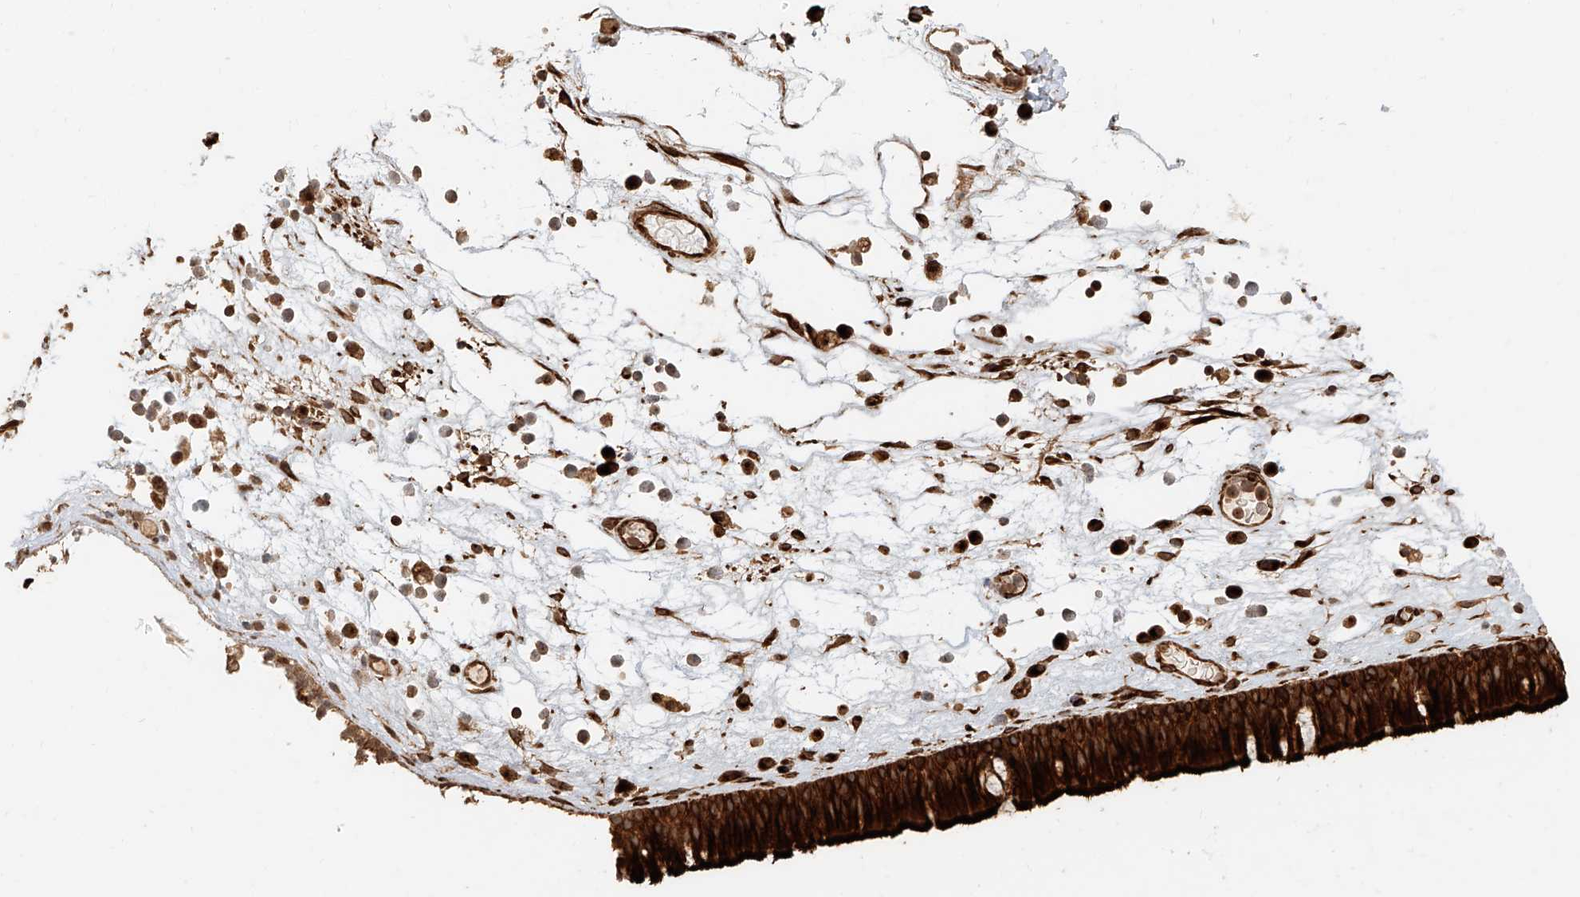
{"staining": {"intensity": "strong", "quantity": ">75%", "location": "cytoplasmic/membranous"}, "tissue": "nasopharynx", "cell_type": "Respiratory epithelial cells", "image_type": "normal", "snomed": [{"axis": "morphology", "description": "Normal tissue, NOS"}, {"axis": "morphology", "description": "Inflammation, NOS"}, {"axis": "morphology", "description": "Malignant melanoma, Metastatic site"}, {"axis": "topography", "description": "Nasopharynx"}], "caption": "Protein analysis of normal nasopharynx displays strong cytoplasmic/membranous positivity in approximately >75% of respiratory epithelial cells.", "gene": "NAP1L1", "patient": {"sex": "male", "age": 70}}